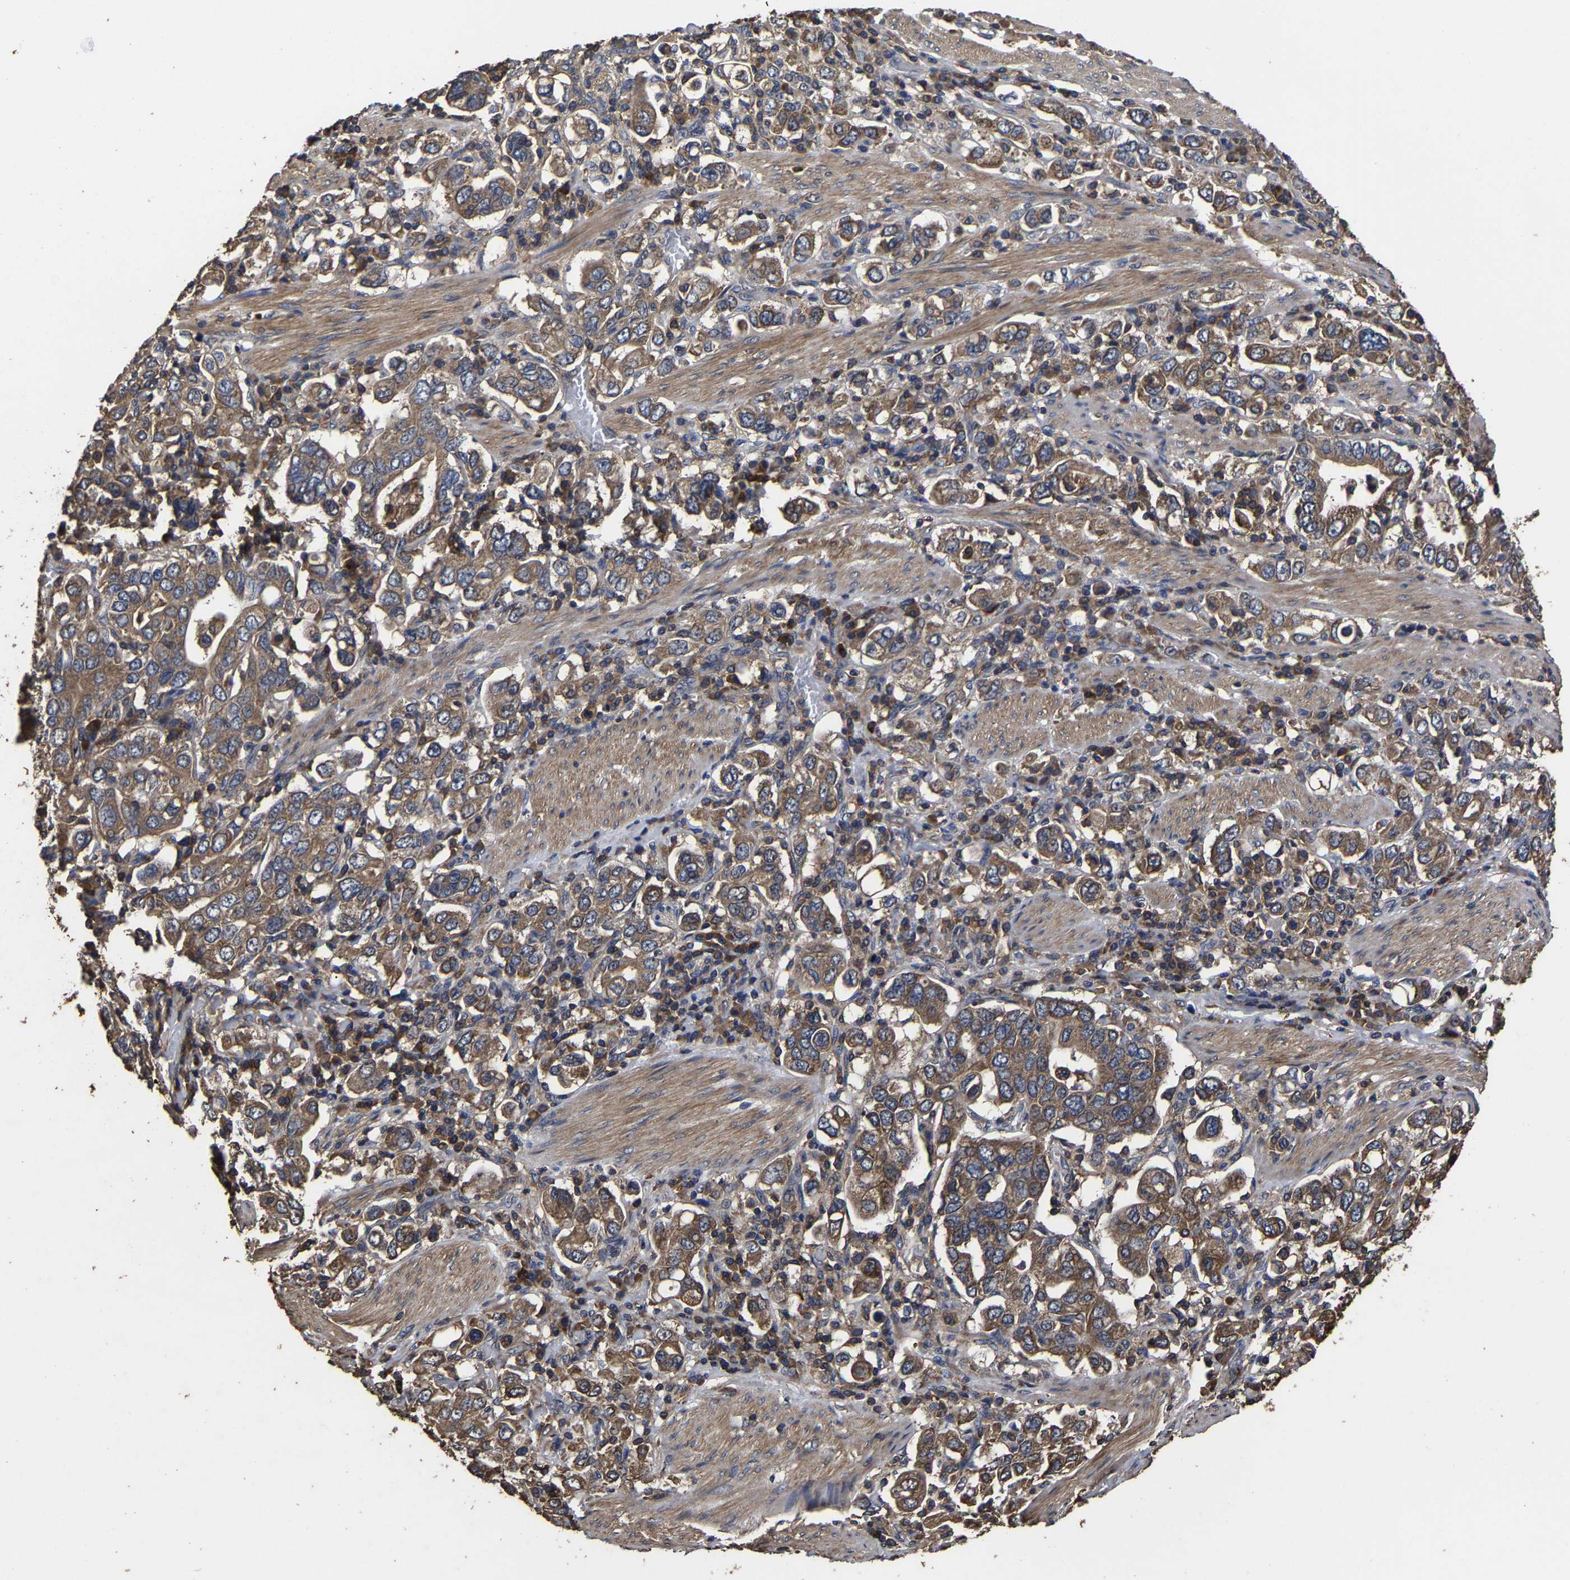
{"staining": {"intensity": "moderate", "quantity": ">75%", "location": "cytoplasmic/membranous"}, "tissue": "stomach cancer", "cell_type": "Tumor cells", "image_type": "cancer", "snomed": [{"axis": "morphology", "description": "Adenocarcinoma, NOS"}, {"axis": "topography", "description": "Stomach, upper"}], "caption": "Approximately >75% of tumor cells in adenocarcinoma (stomach) display moderate cytoplasmic/membranous protein staining as visualized by brown immunohistochemical staining.", "gene": "ITCH", "patient": {"sex": "male", "age": 62}}